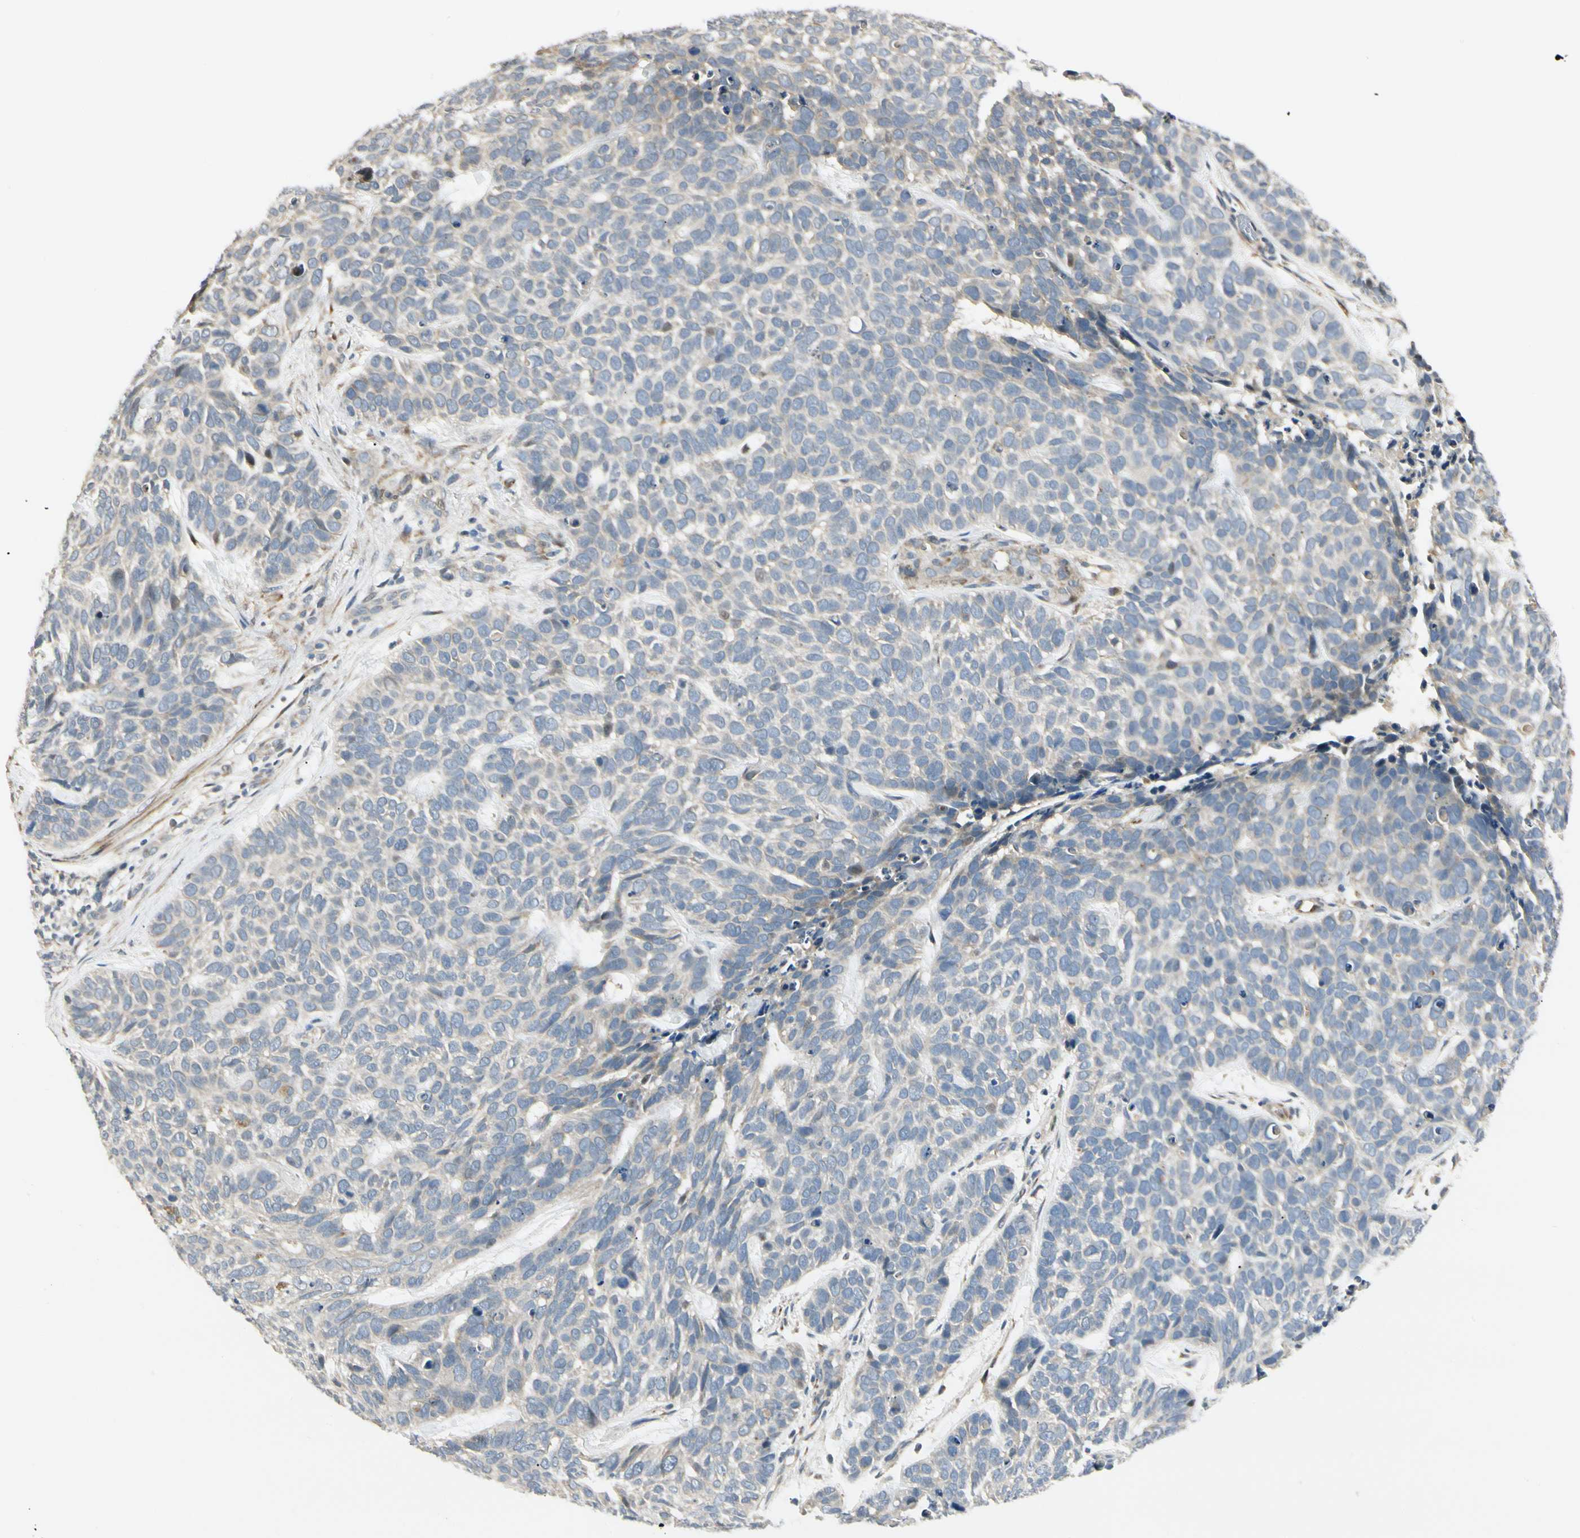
{"staining": {"intensity": "weak", "quantity": "25%-75%", "location": "cytoplasmic/membranous"}, "tissue": "skin cancer", "cell_type": "Tumor cells", "image_type": "cancer", "snomed": [{"axis": "morphology", "description": "Basal cell carcinoma"}, {"axis": "topography", "description": "Skin"}], "caption": "A photomicrograph of skin basal cell carcinoma stained for a protein exhibits weak cytoplasmic/membranous brown staining in tumor cells.", "gene": "P4HA3", "patient": {"sex": "male", "age": 87}}